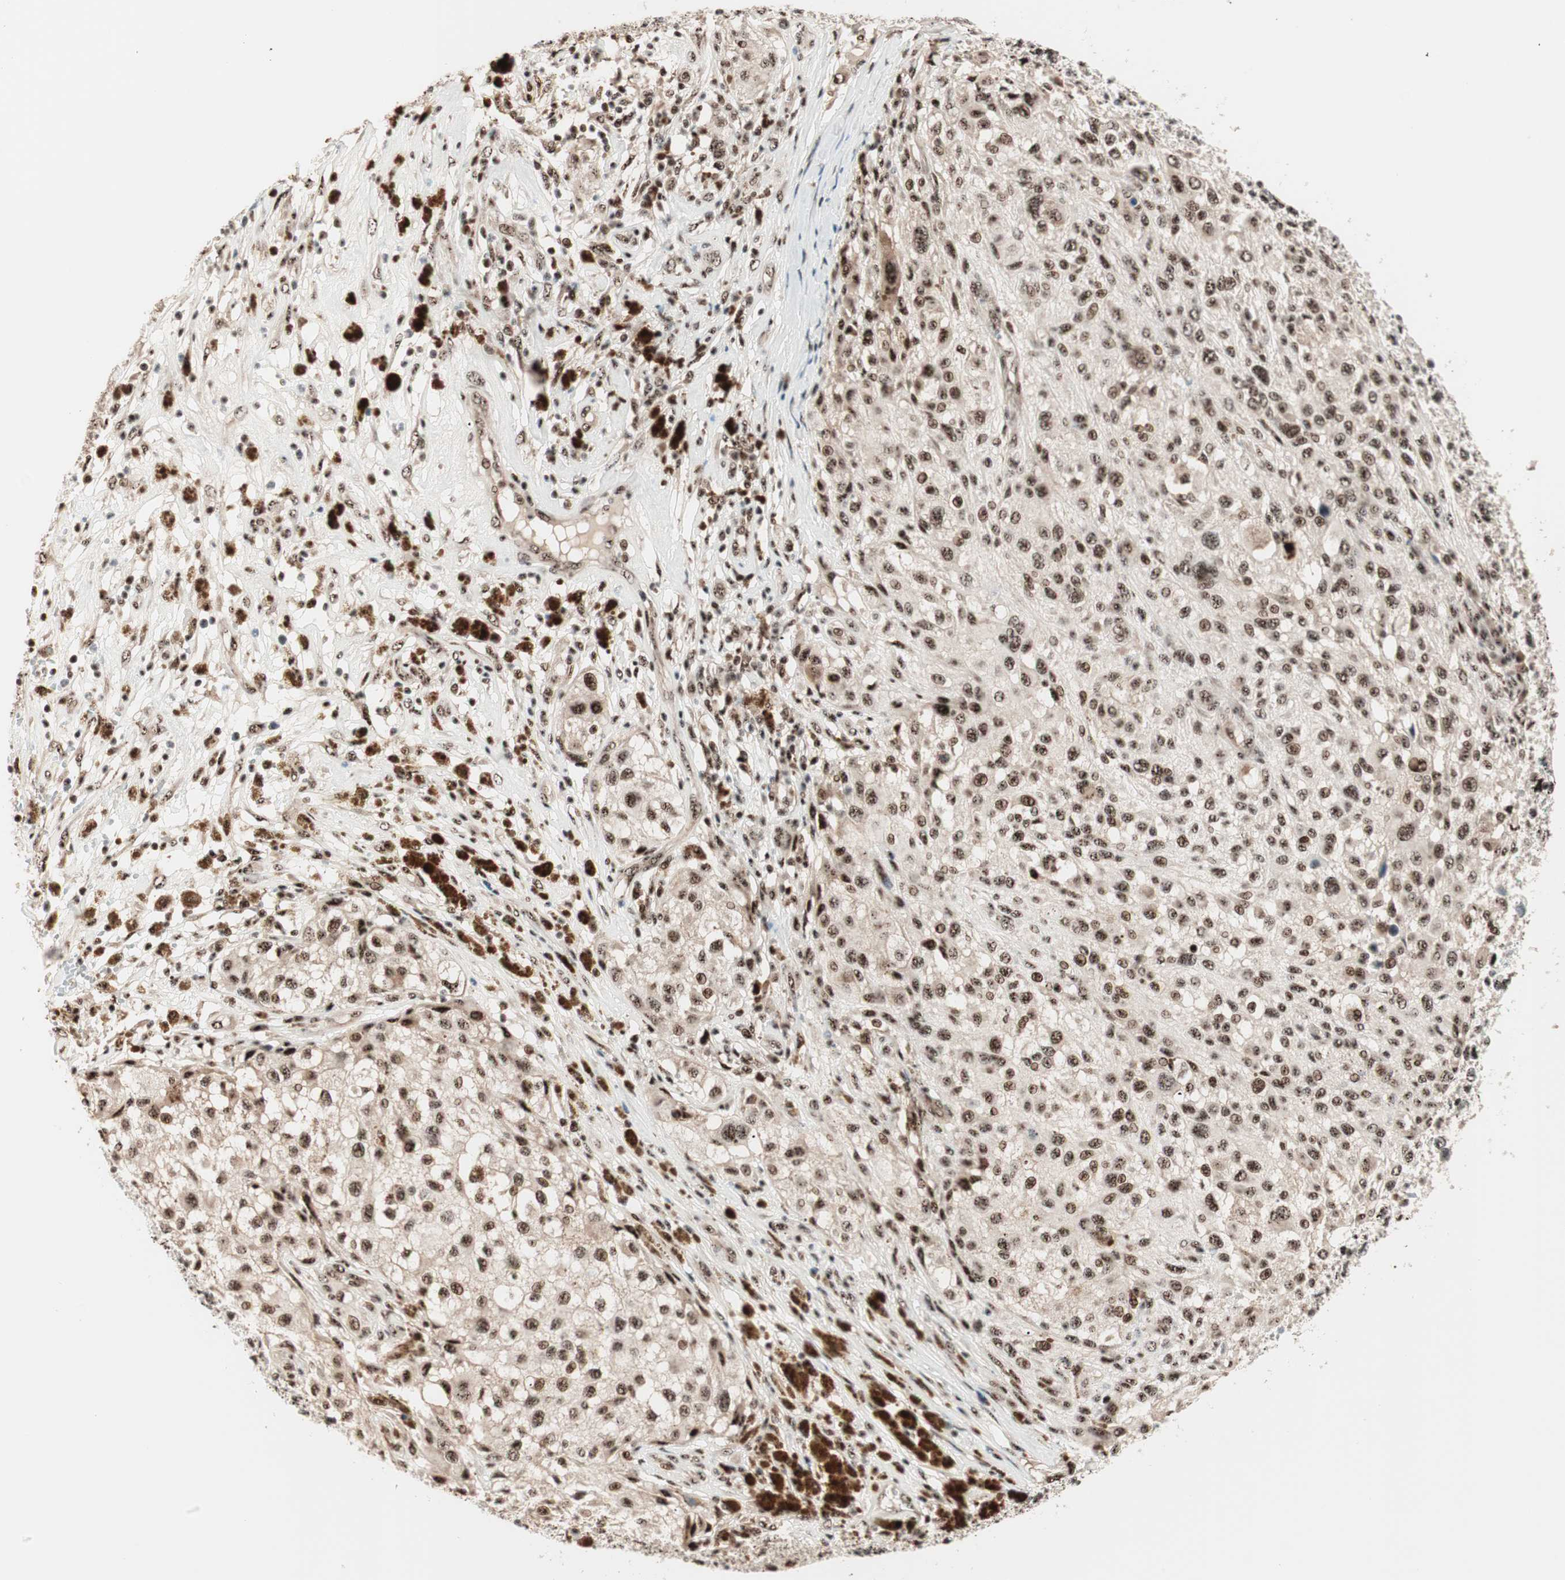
{"staining": {"intensity": "strong", "quantity": ">75%", "location": "nuclear"}, "tissue": "melanoma", "cell_type": "Tumor cells", "image_type": "cancer", "snomed": [{"axis": "morphology", "description": "Necrosis, NOS"}, {"axis": "morphology", "description": "Malignant melanoma, NOS"}, {"axis": "topography", "description": "Skin"}], "caption": "This is a micrograph of immunohistochemistry staining of malignant melanoma, which shows strong positivity in the nuclear of tumor cells.", "gene": "NR5A2", "patient": {"sex": "female", "age": 87}}